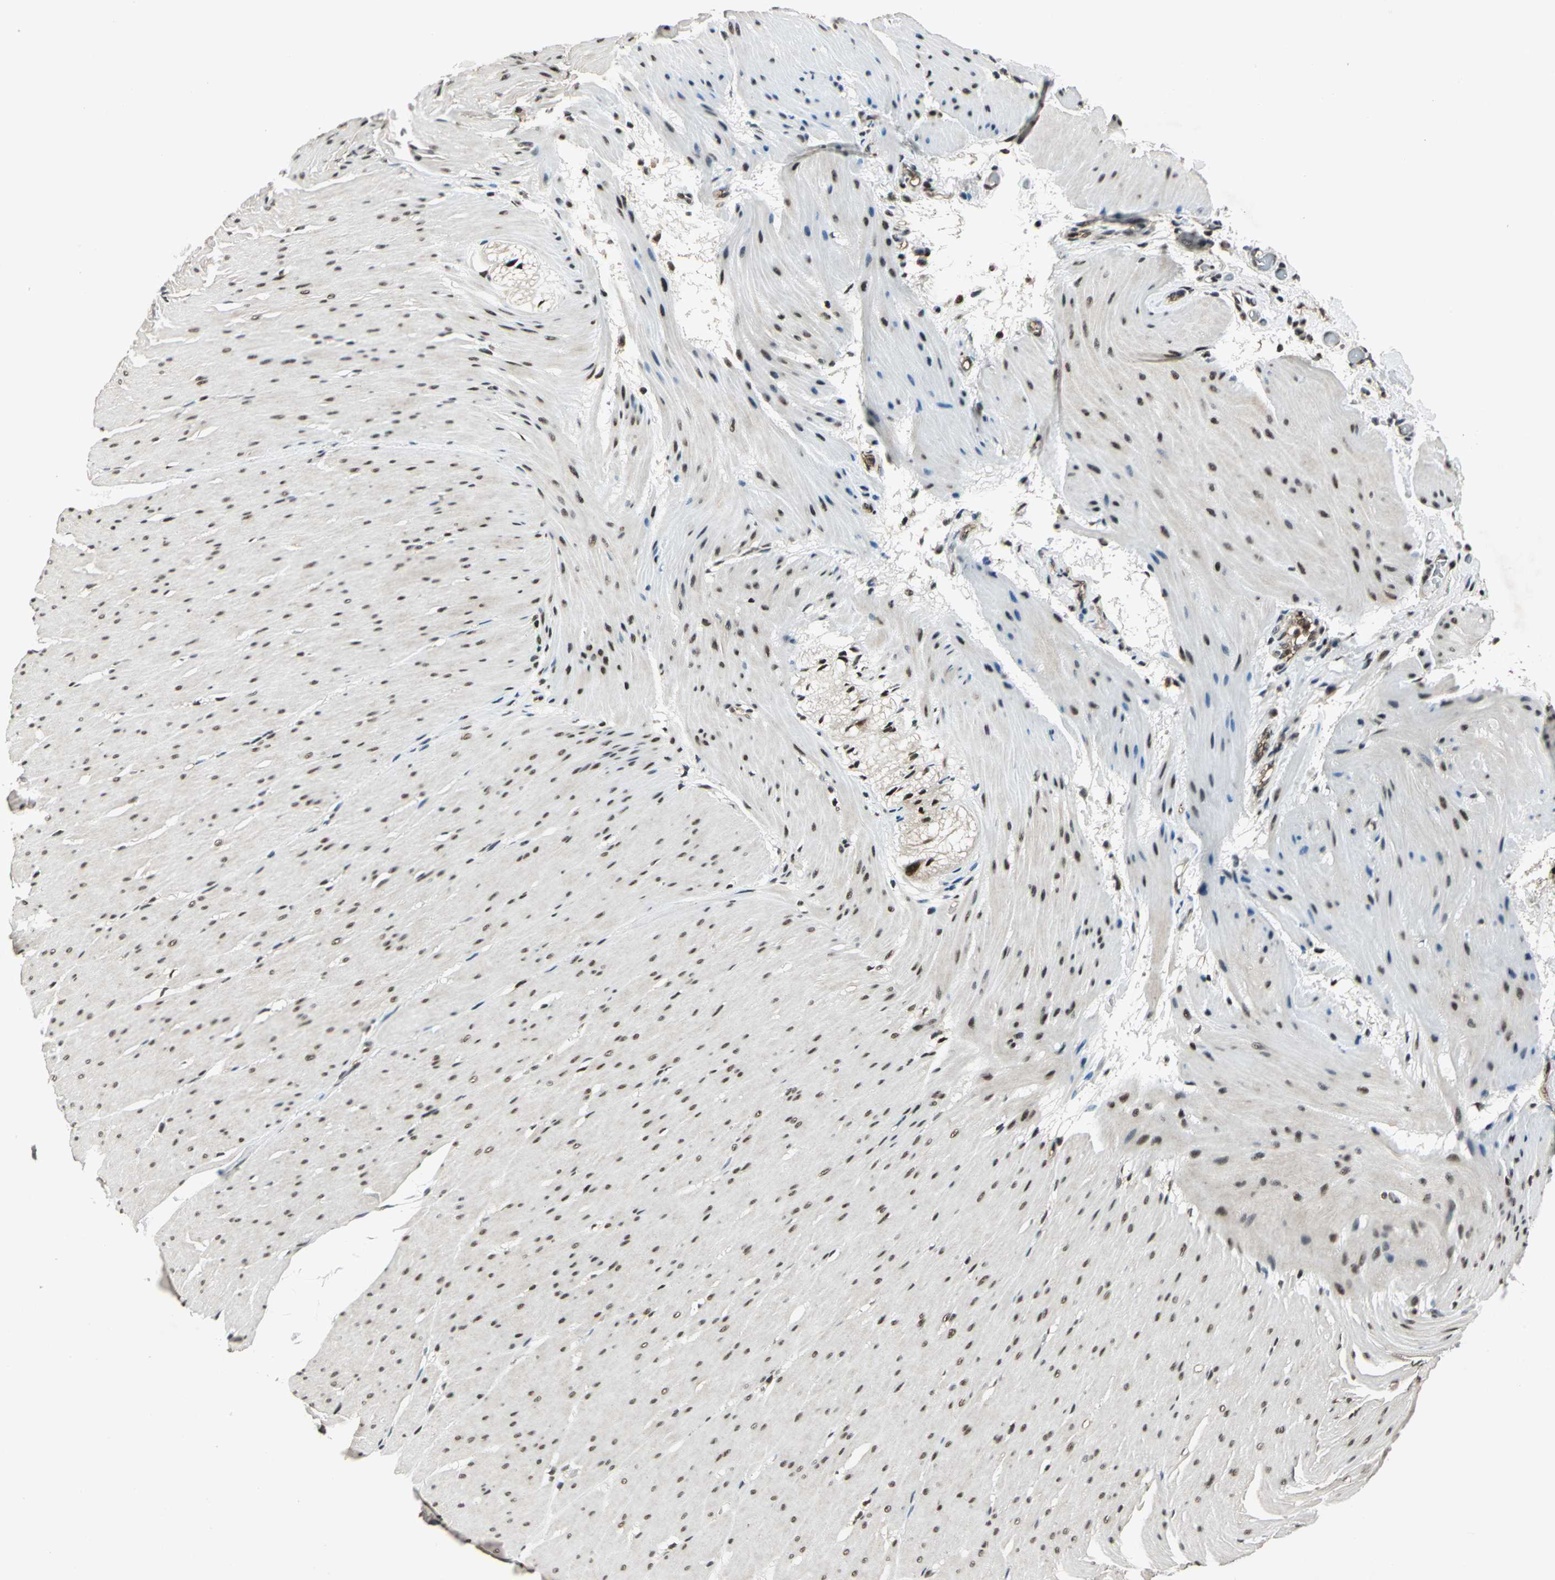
{"staining": {"intensity": "moderate", "quantity": "25%-75%", "location": "nuclear"}, "tissue": "smooth muscle", "cell_type": "Smooth muscle cells", "image_type": "normal", "snomed": [{"axis": "morphology", "description": "Normal tissue, NOS"}, {"axis": "topography", "description": "Smooth muscle"}, {"axis": "topography", "description": "Colon"}], "caption": "Immunohistochemistry photomicrograph of benign smooth muscle: smooth muscle stained using immunohistochemistry demonstrates medium levels of moderate protein expression localized specifically in the nuclear of smooth muscle cells, appearing as a nuclear brown color.", "gene": "NR2C2", "patient": {"sex": "male", "age": 67}}